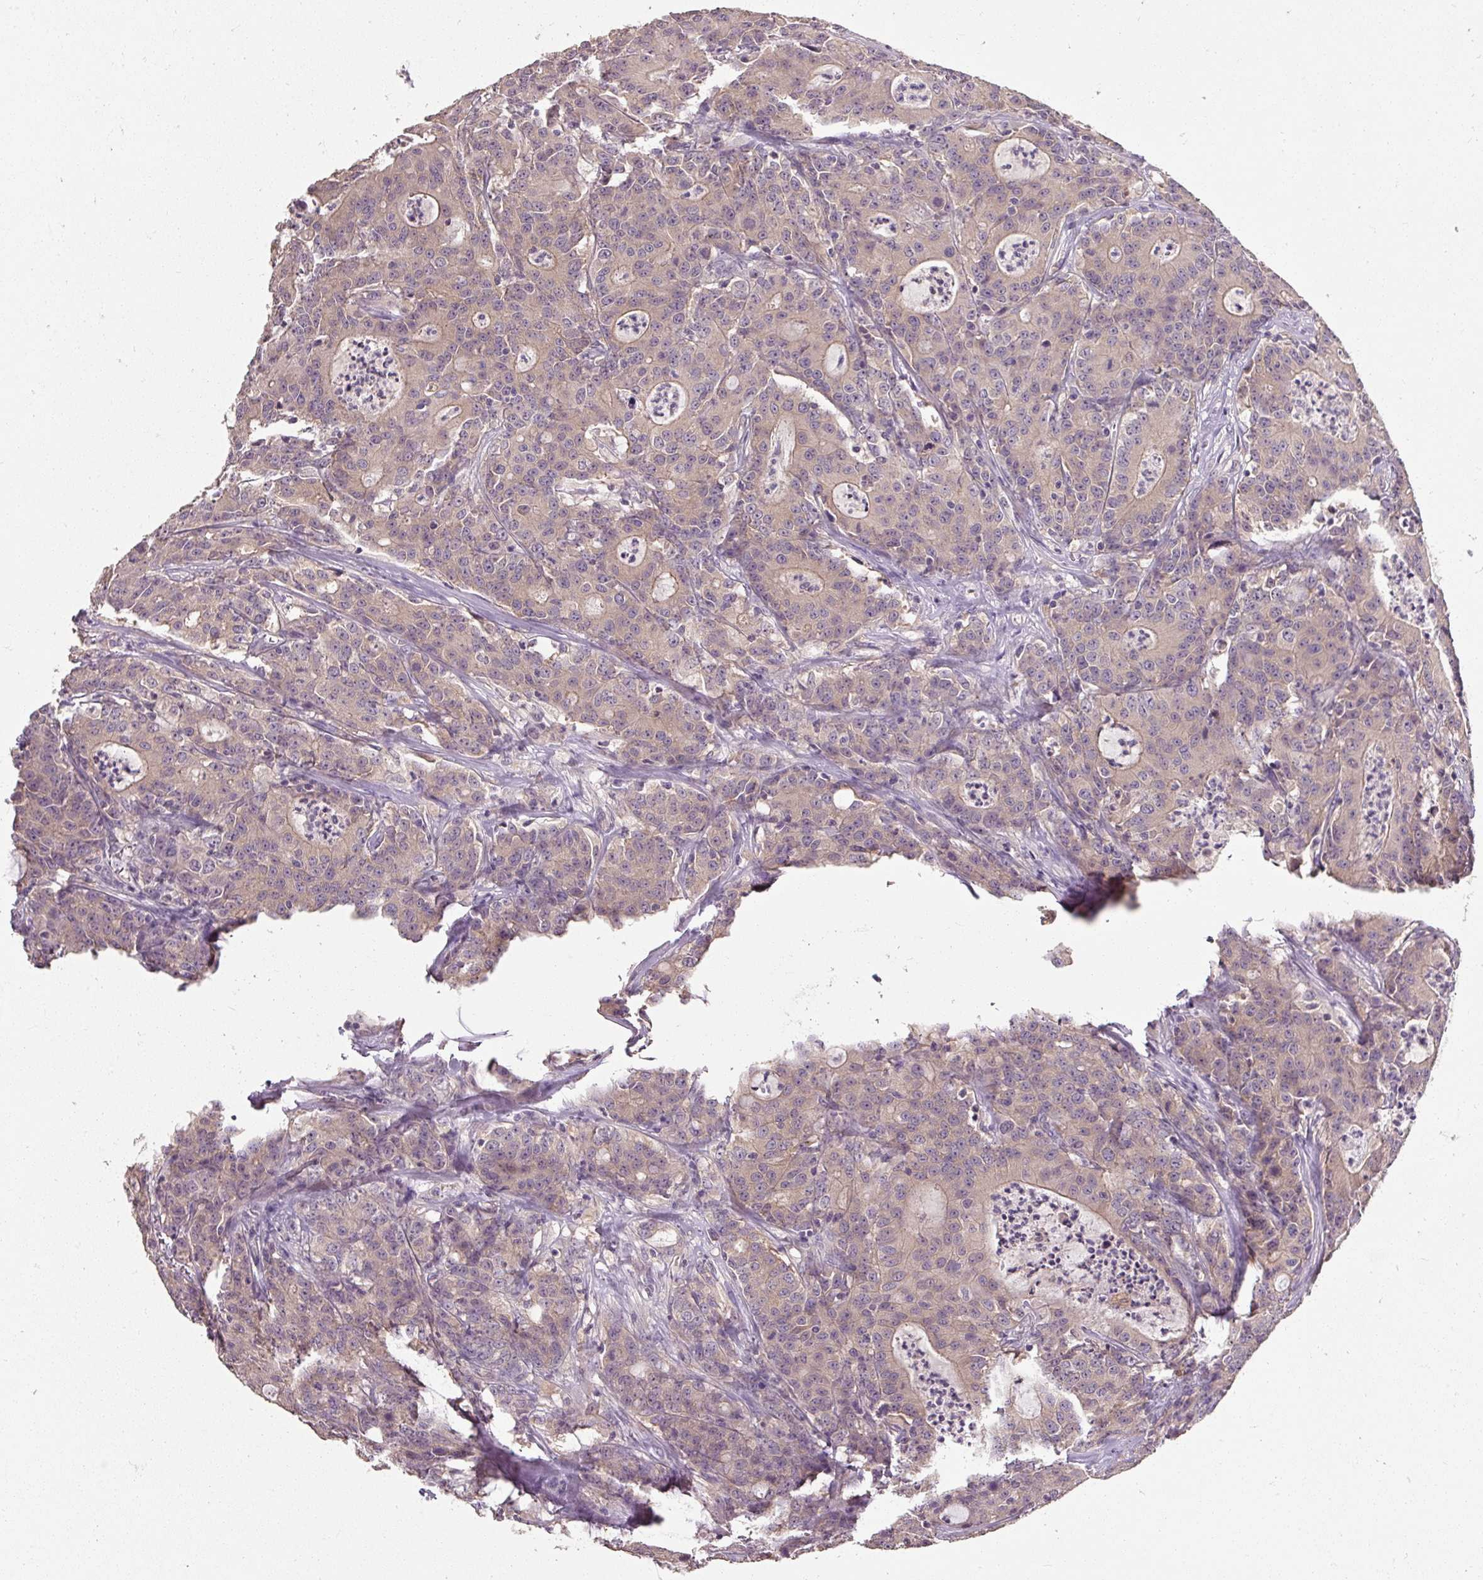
{"staining": {"intensity": "weak", "quantity": "<25%", "location": "cytoplasmic/membranous"}, "tissue": "colorectal cancer", "cell_type": "Tumor cells", "image_type": "cancer", "snomed": [{"axis": "morphology", "description": "Adenocarcinoma, NOS"}, {"axis": "topography", "description": "Colon"}], "caption": "The image demonstrates no significant expression in tumor cells of adenocarcinoma (colorectal). The staining was performed using DAB (3,3'-diaminobenzidine) to visualize the protein expression in brown, while the nuclei were stained in blue with hematoxylin (Magnification: 20x).", "gene": "CFAP65", "patient": {"sex": "male", "age": 83}}